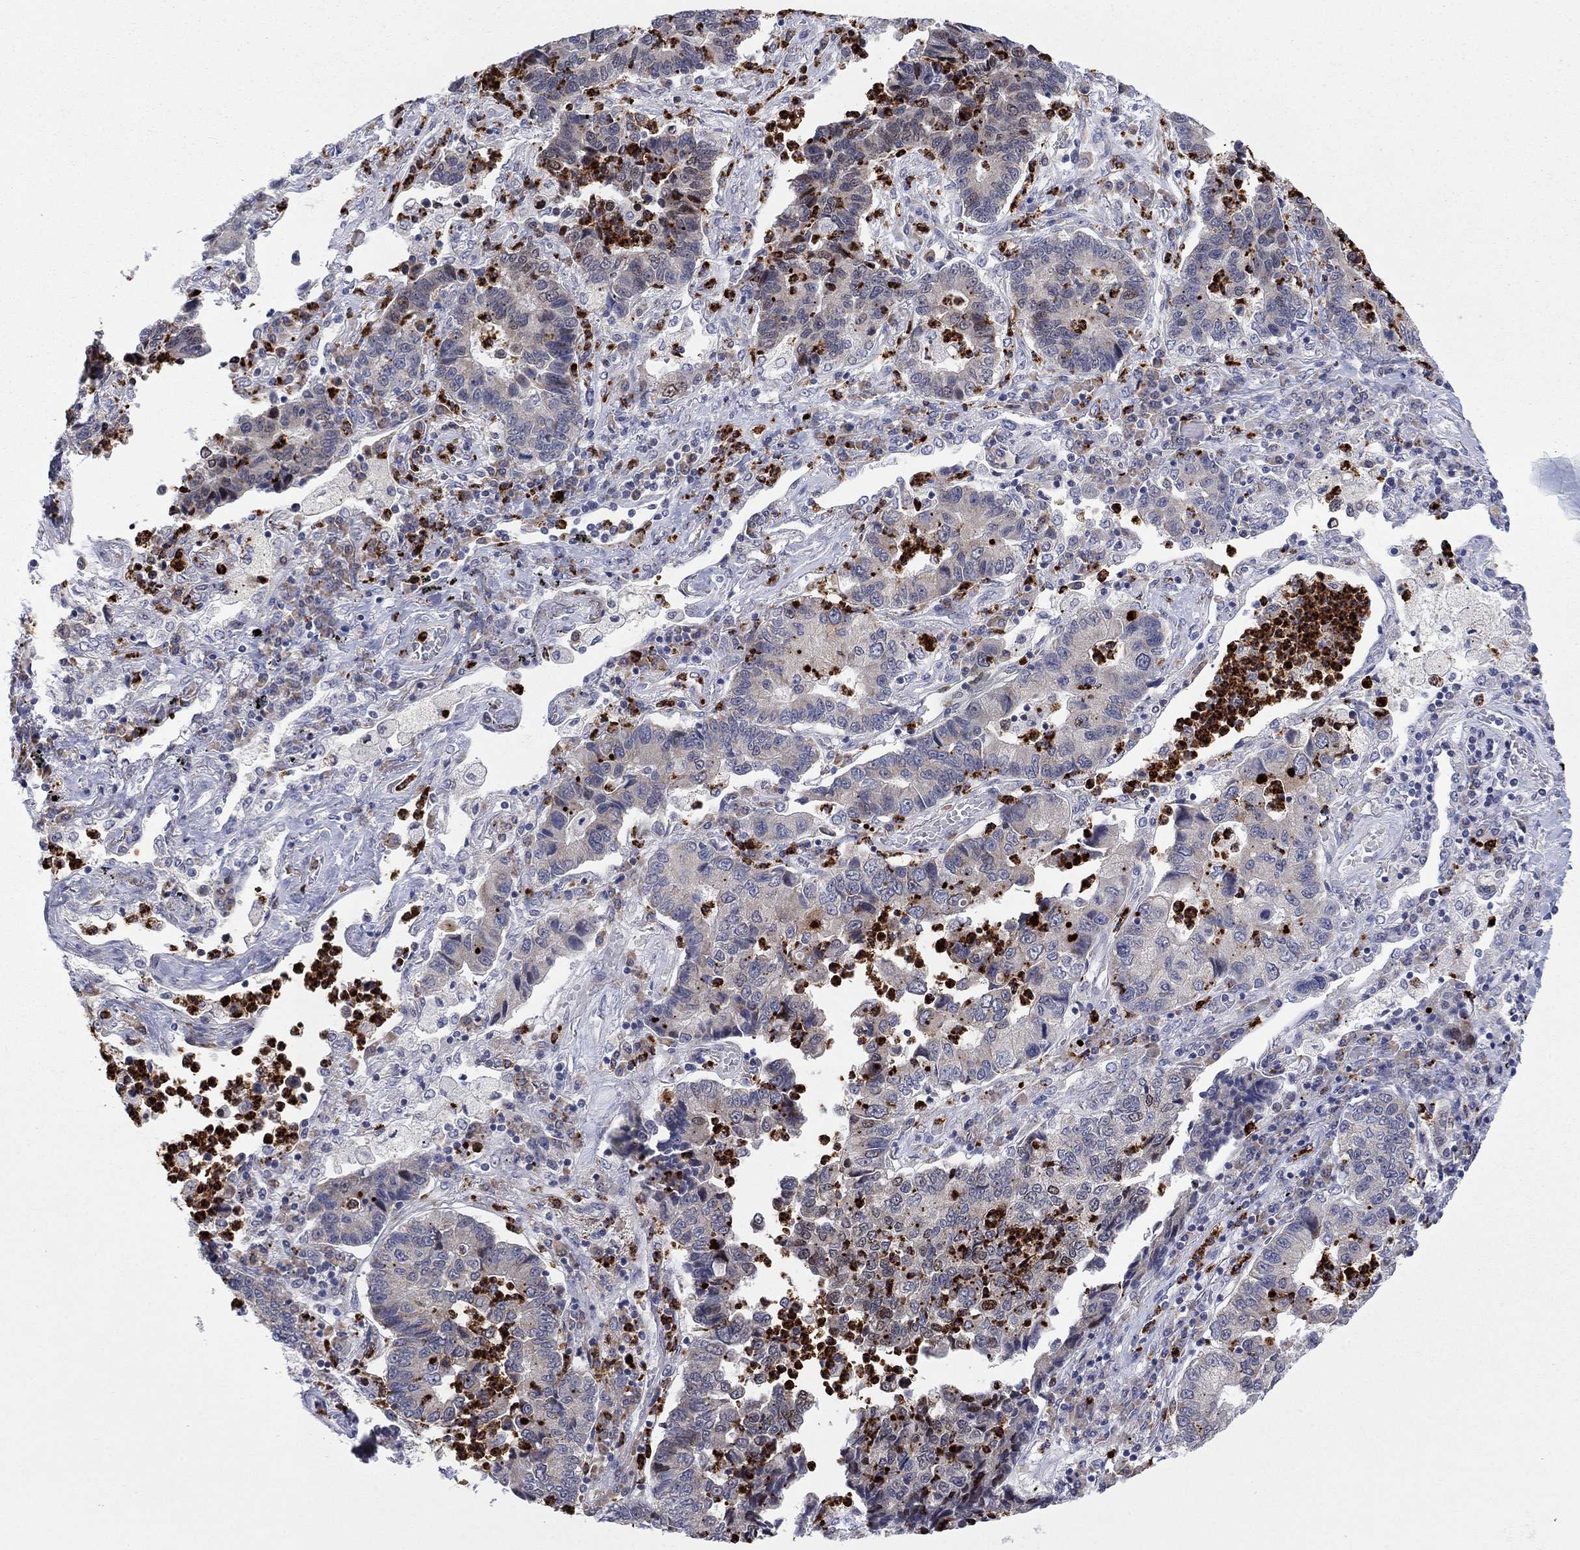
{"staining": {"intensity": "negative", "quantity": "none", "location": "none"}, "tissue": "lung cancer", "cell_type": "Tumor cells", "image_type": "cancer", "snomed": [{"axis": "morphology", "description": "Adenocarcinoma, NOS"}, {"axis": "topography", "description": "Lung"}], "caption": "High magnification brightfield microscopy of lung cancer (adenocarcinoma) stained with DAB (brown) and counterstained with hematoxylin (blue): tumor cells show no significant expression.", "gene": "MTRFR", "patient": {"sex": "female", "age": 57}}